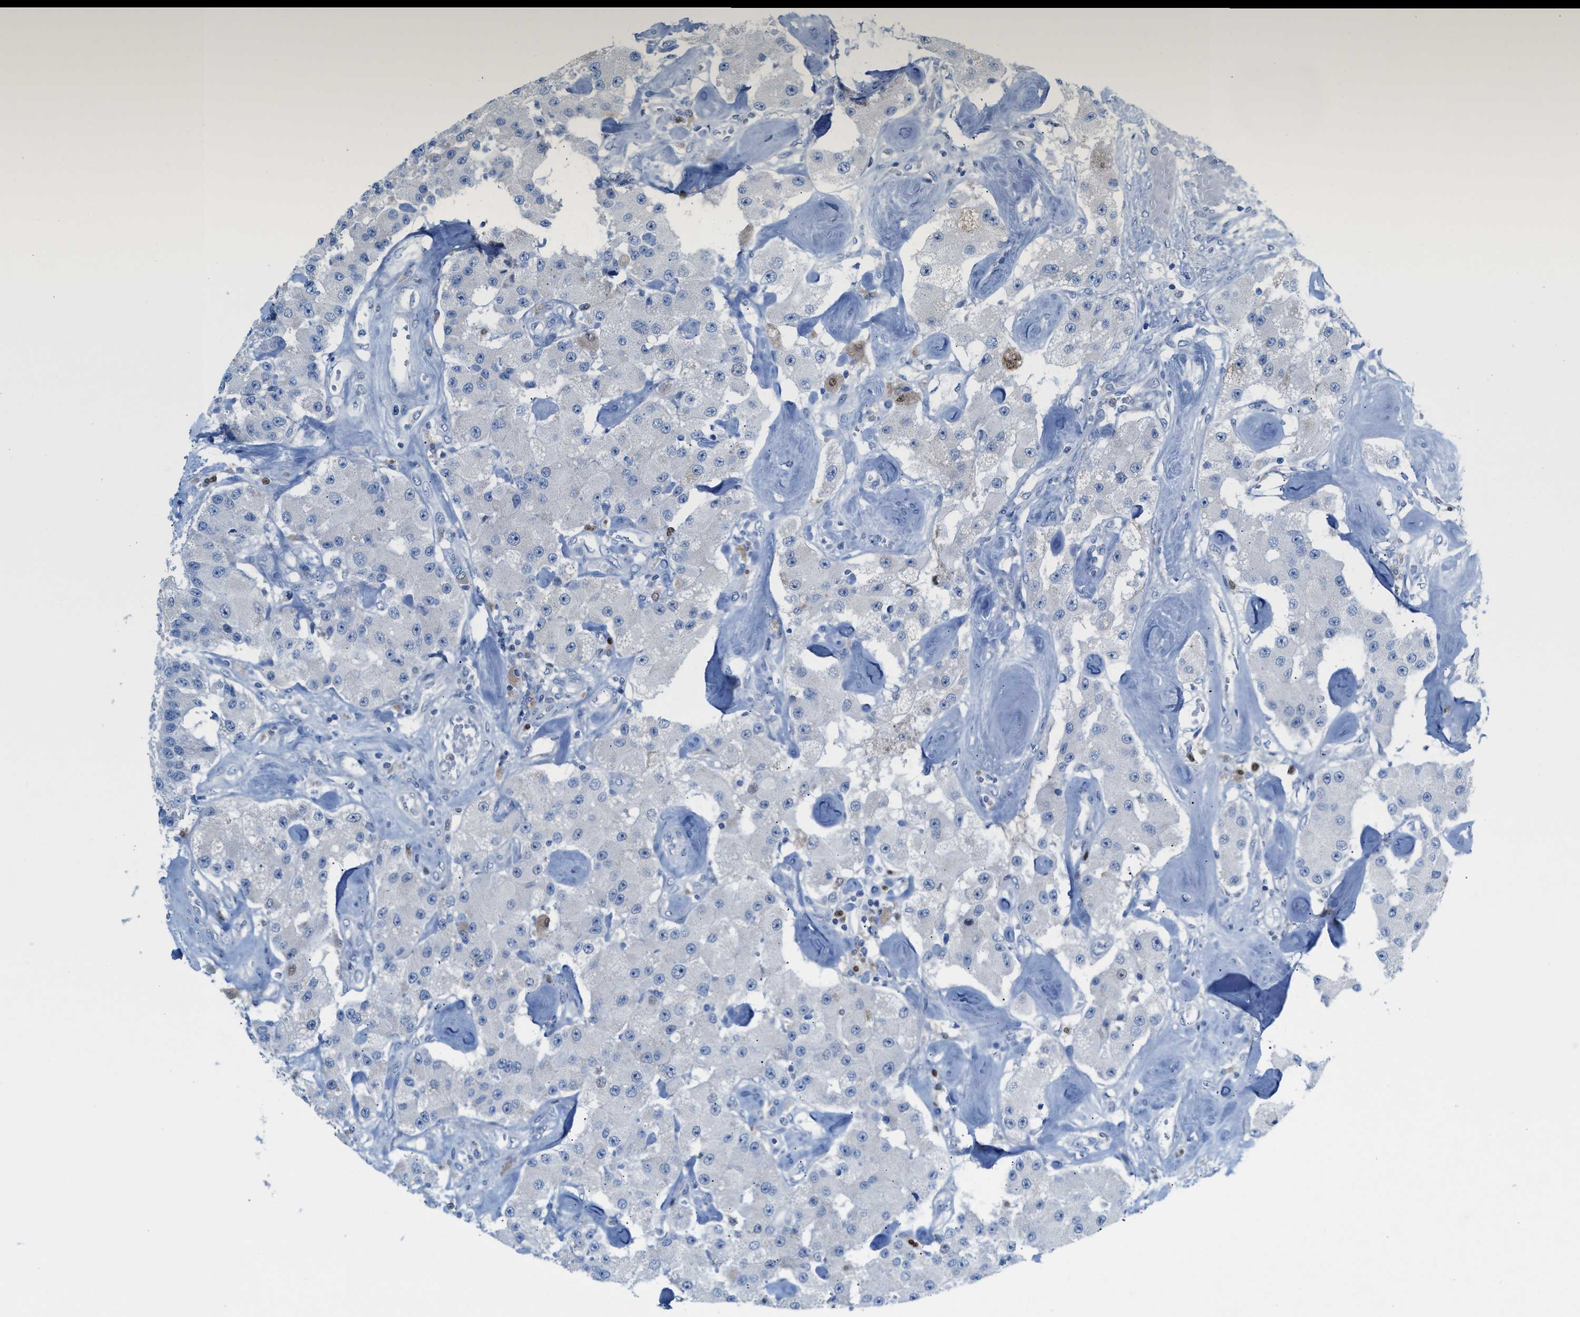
{"staining": {"intensity": "negative", "quantity": "none", "location": "none"}, "tissue": "carcinoid", "cell_type": "Tumor cells", "image_type": "cancer", "snomed": [{"axis": "morphology", "description": "Carcinoid, malignant, NOS"}, {"axis": "topography", "description": "Pancreas"}], "caption": "Human carcinoid stained for a protein using IHC displays no staining in tumor cells.", "gene": "PPM1D", "patient": {"sex": "male", "age": 41}}